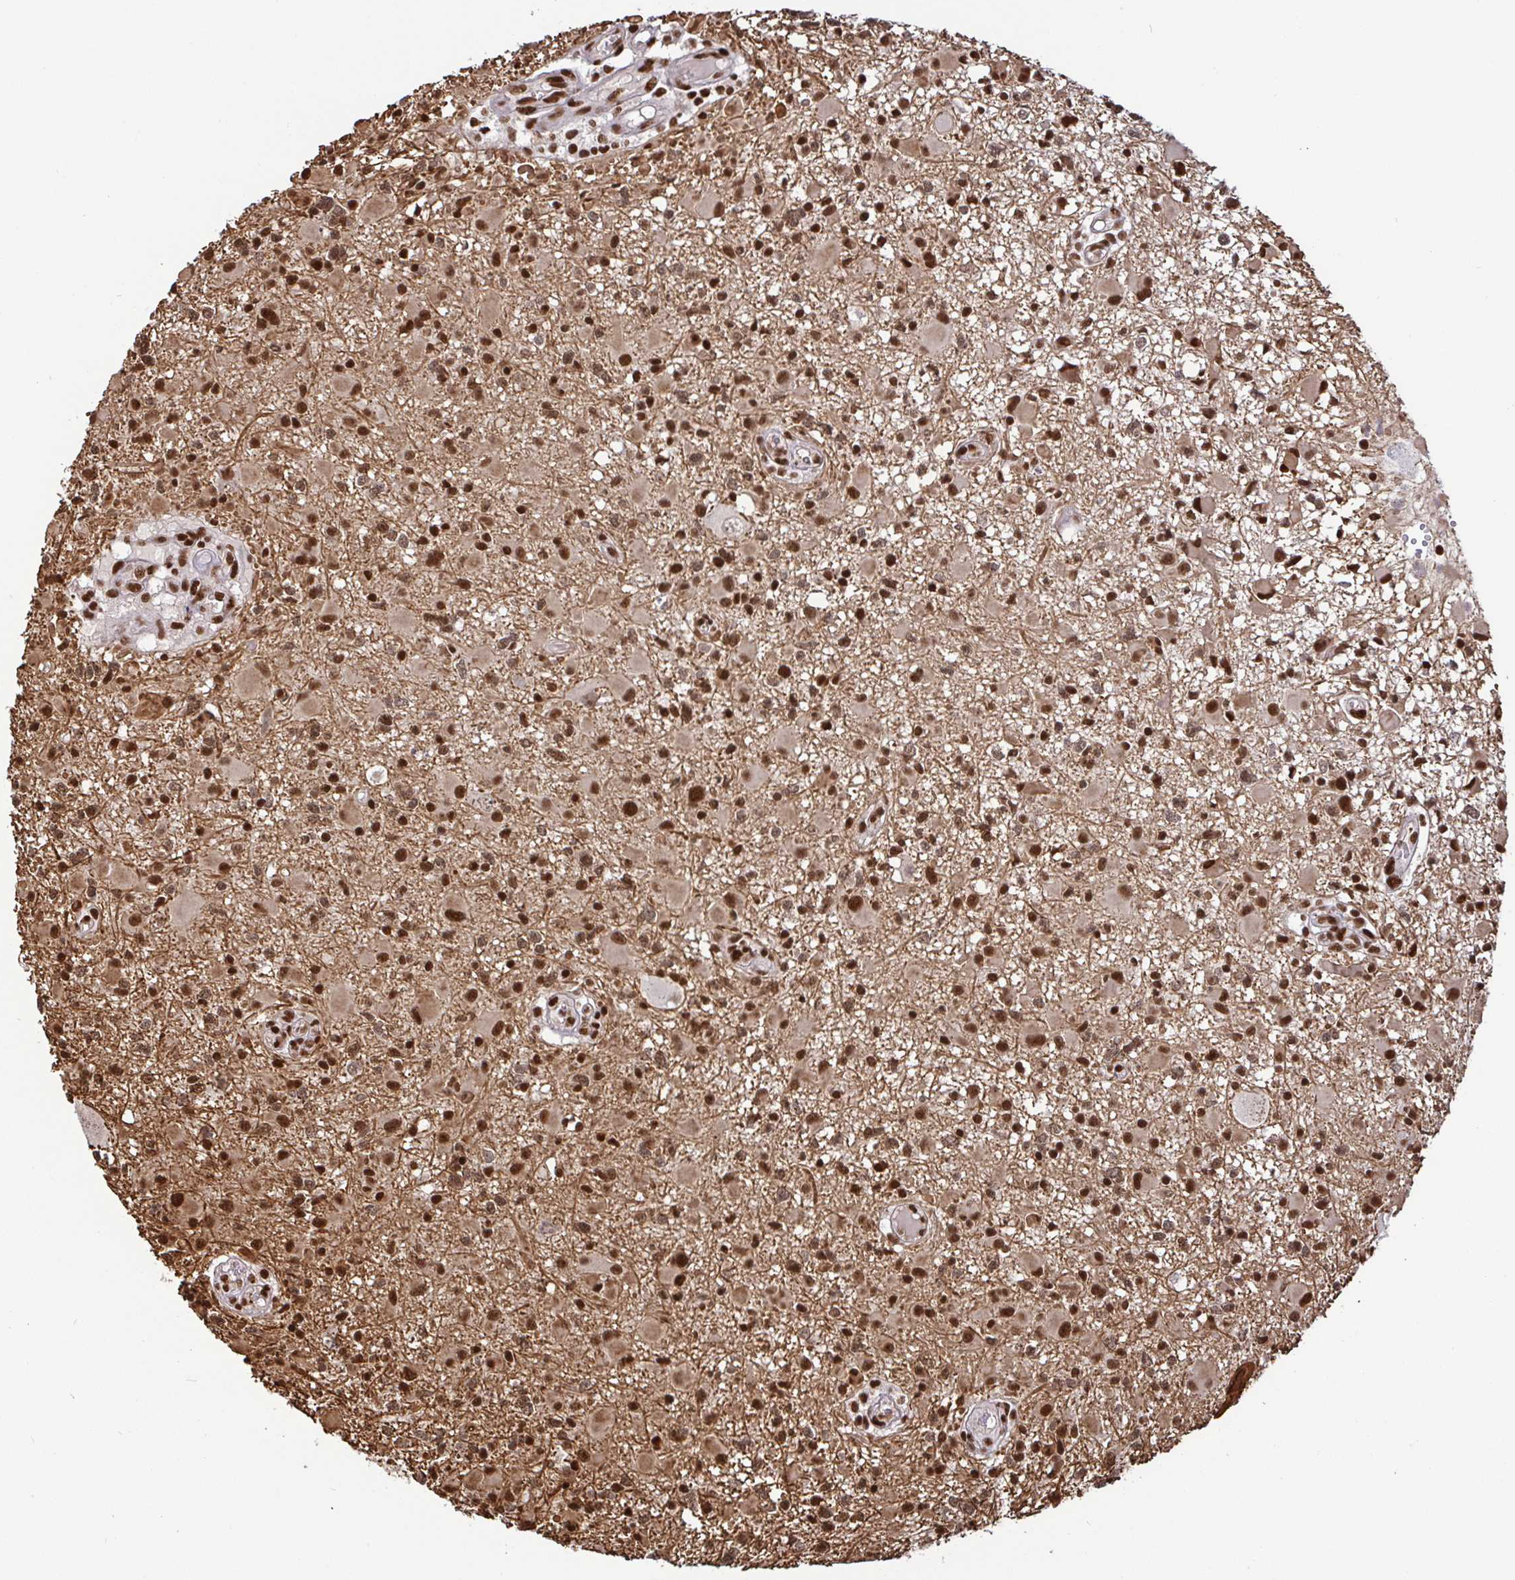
{"staining": {"intensity": "strong", "quantity": ">75%", "location": "nuclear"}, "tissue": "glioma", "cell_type": "Tumor cells", "image_type": "cancer", "snomed": [{"axis": "morphology", "description": "Glioma, malignant, High grade"}, {"axis": "topography", "description": "Brain"}], "caption": "The micrograph demonstrates a brown stain indicating the presence of a protein in the nuclear of tumor cells in malignant glioma (high-grade).", "gene": "SP3", "patient": {"sex": "male", "age": 54}}